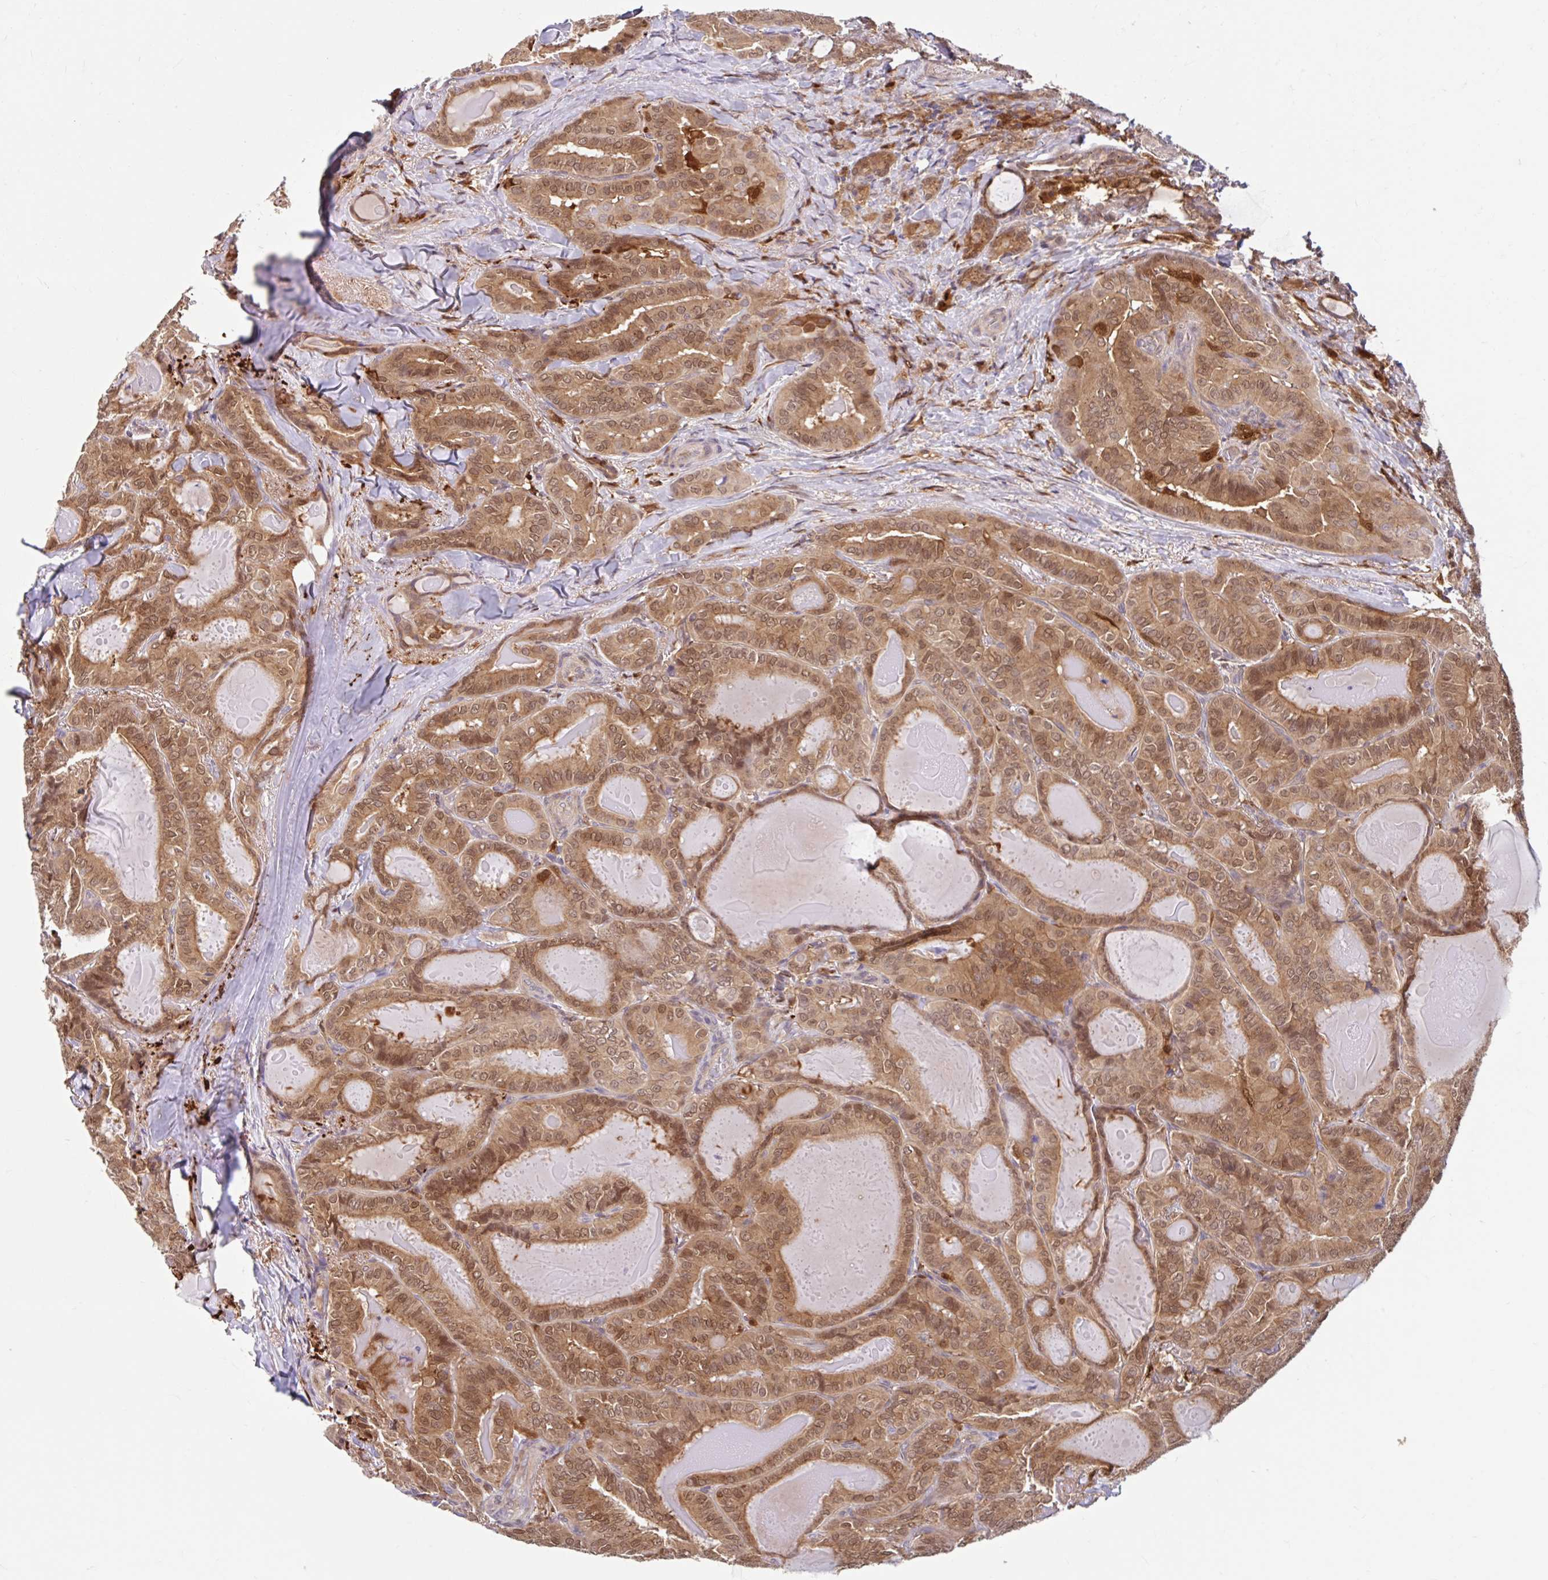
{"staining": {"intensity": "moderate", "quantity": ">75%", "location": "cytoplasmic/membranous,nuclear"}, "tissue": "thyroid cancer", "cell_type": "Tumor cells", "image_type": "cancer", "snomed": [{"axis": "morphology", "description": "Papillary adenocarcinoma, NOS"}, {"axis": "topography", "description": "Thyroid gland"}], "caption": "A high-resolution histopathology image shows immunohistochemistry (IHC) staining of papillary adenocarcinoma (thyroid), which displays moderate cytoplasmic/membranous and nuclear staining in about >75% of tumor cells. The staining was performed using DAB (3,3'-diaminobenzidine) to visualize the protein expression in brown, while the nuclei were stained in blue with hematoxylin (Magnification: 20x).", "gene": "BLVRA", "patient": {"sex": "female", "age": 68}}